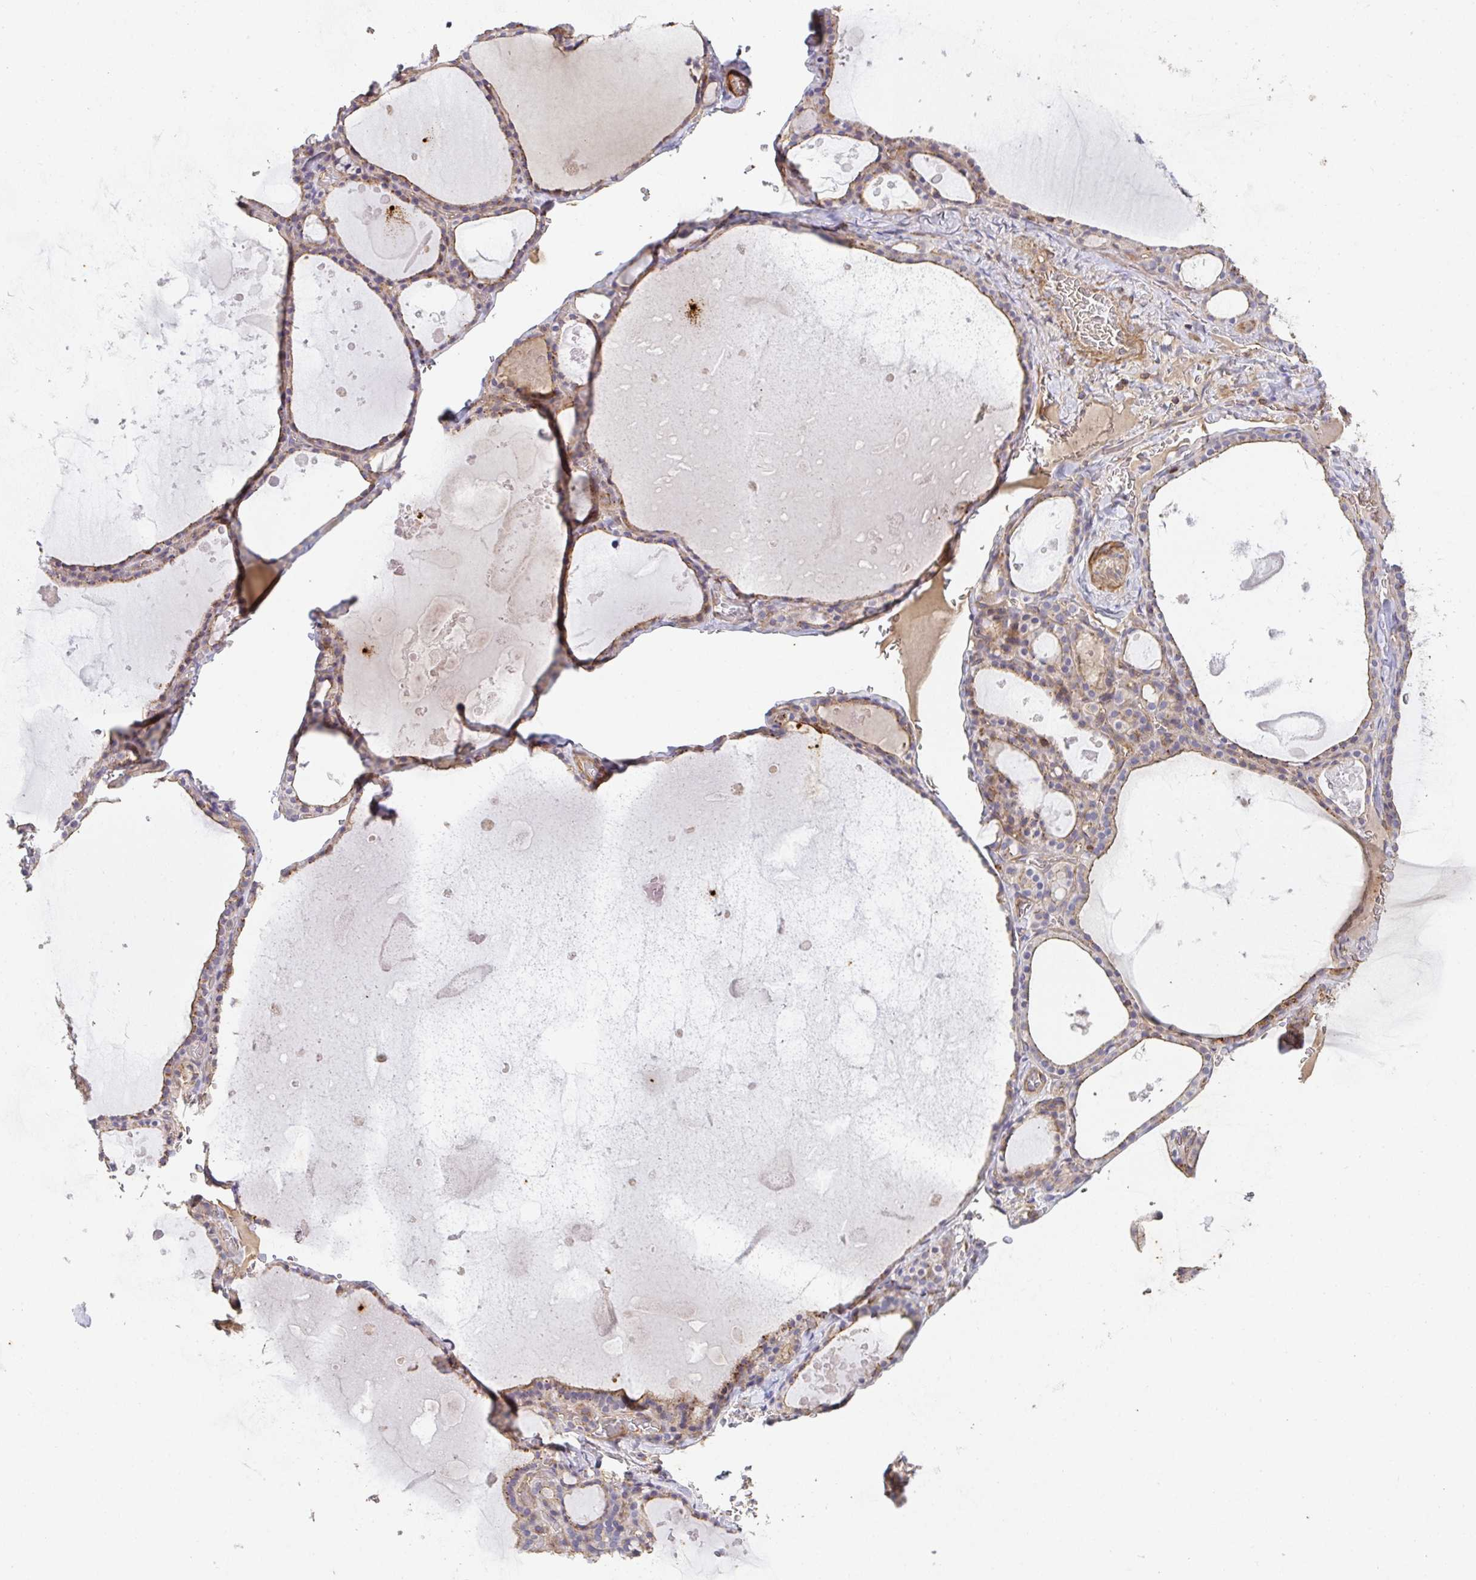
{"staining": {"intensity": "weak", "quantity": ">75%", "location": "cytoplasmic/membranous"}, "tissue": "thyroid gland", "cell_type": "Glandular cells", "image_type": "normal", "snomed": [{"axis": "morphology", "description": "Normal tissue, NOS"}, {"axis": "topography", "description": "Thyroid gland"}], "caption": "Protein expression analysis of normal thyroid gland exhibits weak cytoplasmic/membranous expression in approximately >75% of glandular cells.", "gene": "TNMD", "patient": {"sex": "male", "age": 56}}